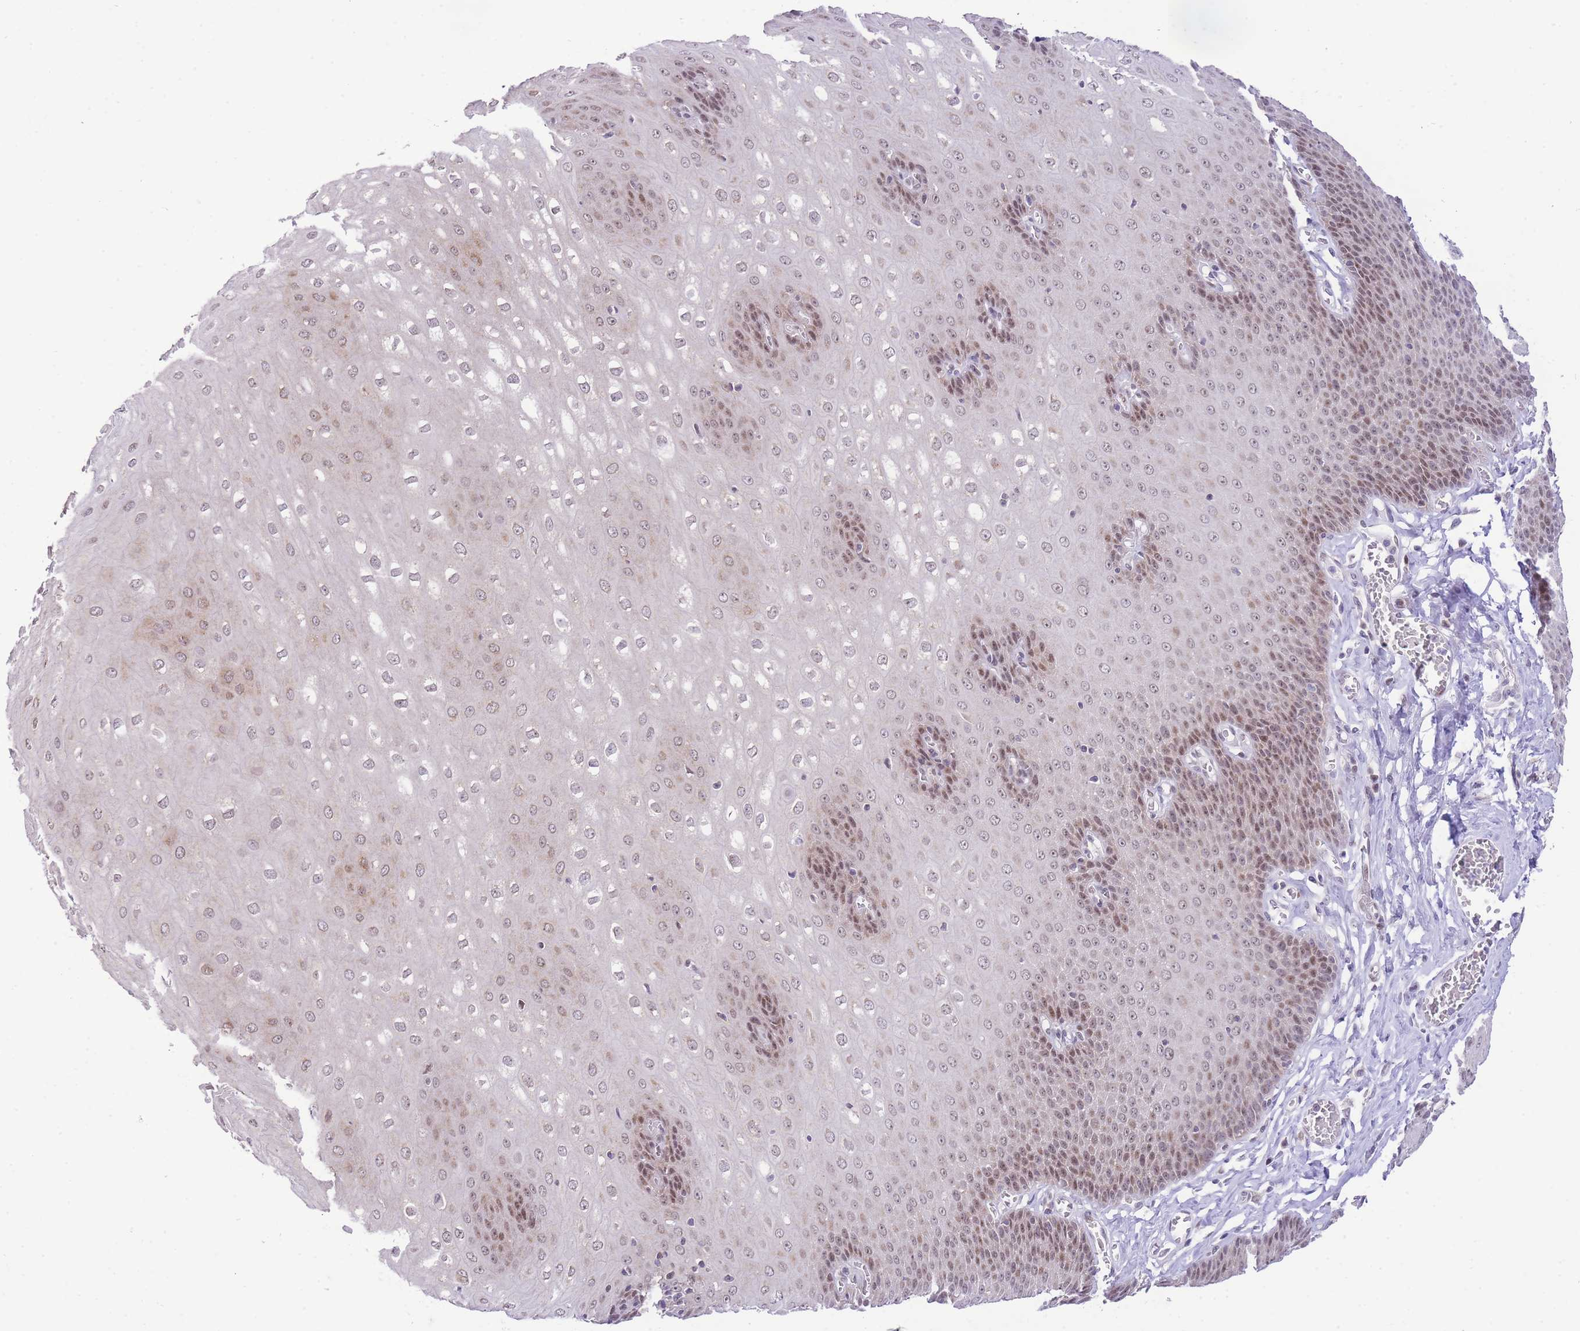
{"staining": {"intensity": "moderate", "quantity": "25%-75%", "location": "nuclear"}, "tissue": "esophagus", "cell_type": "Squamous epithelial cells", "image_type": "normal", "snomed": [{"axis": "morphology", "description": "Normal tissue, NOS"}, {"axis": "topography", "description": "Esophagus"}], "caption": "IHC of unremarkable human esophagus displays medium levels of moderate nuclear positivity in approximately 25%-75% of squamous epithelial cells. The staining is performed using DAB brown chromogen to label protein expression. The nuclei are counter-stained blue using hematoxylin.", "gene": "STK39", "patient": {"sex": "male", "age": 60}}